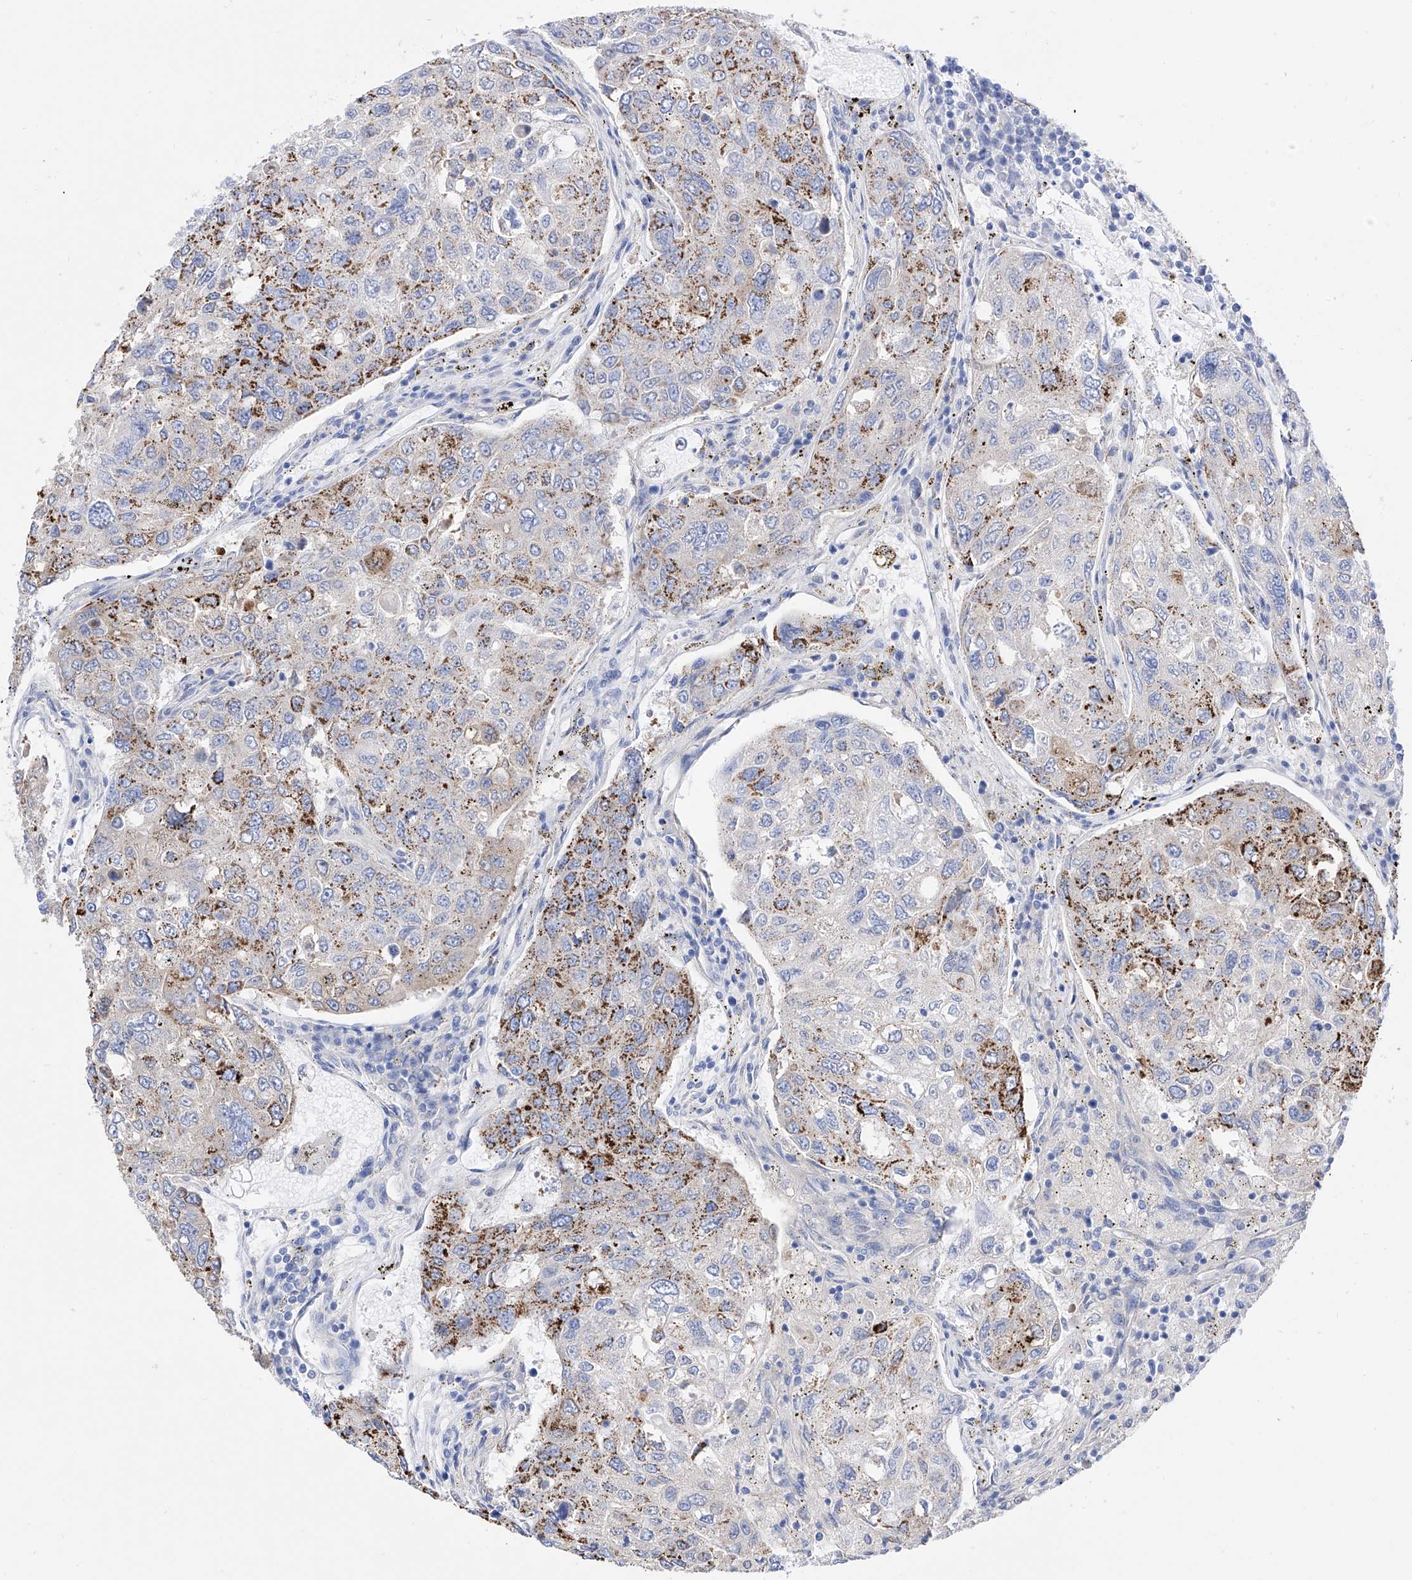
{"staining": {"intensity": "moderate", "quantity": "25%-75%", "location": "cytoplasmic/membranous"}, "tissue": "urothelial cancer", "cell_type": "Tumor cells", "image_type": "cancer", "snomed": [{"axis": "morphology", "description": "Urothelial carcinoma, High grade"}, {"axis": "topography", "description": "Lymph node"}, {"axis": "topography", "description": "Urinary bladder"}], "caption": "Protein staining of urothelial carcinoma (high-grade) tissue shows moderate cytoplasmic/membranous staining in about 25%-75% of tumor cells. The protein is shown in brown color, while the nuclei are stained blue.", "gene": "ZNF653", "patient": {"sex": "male", "age": 51}}